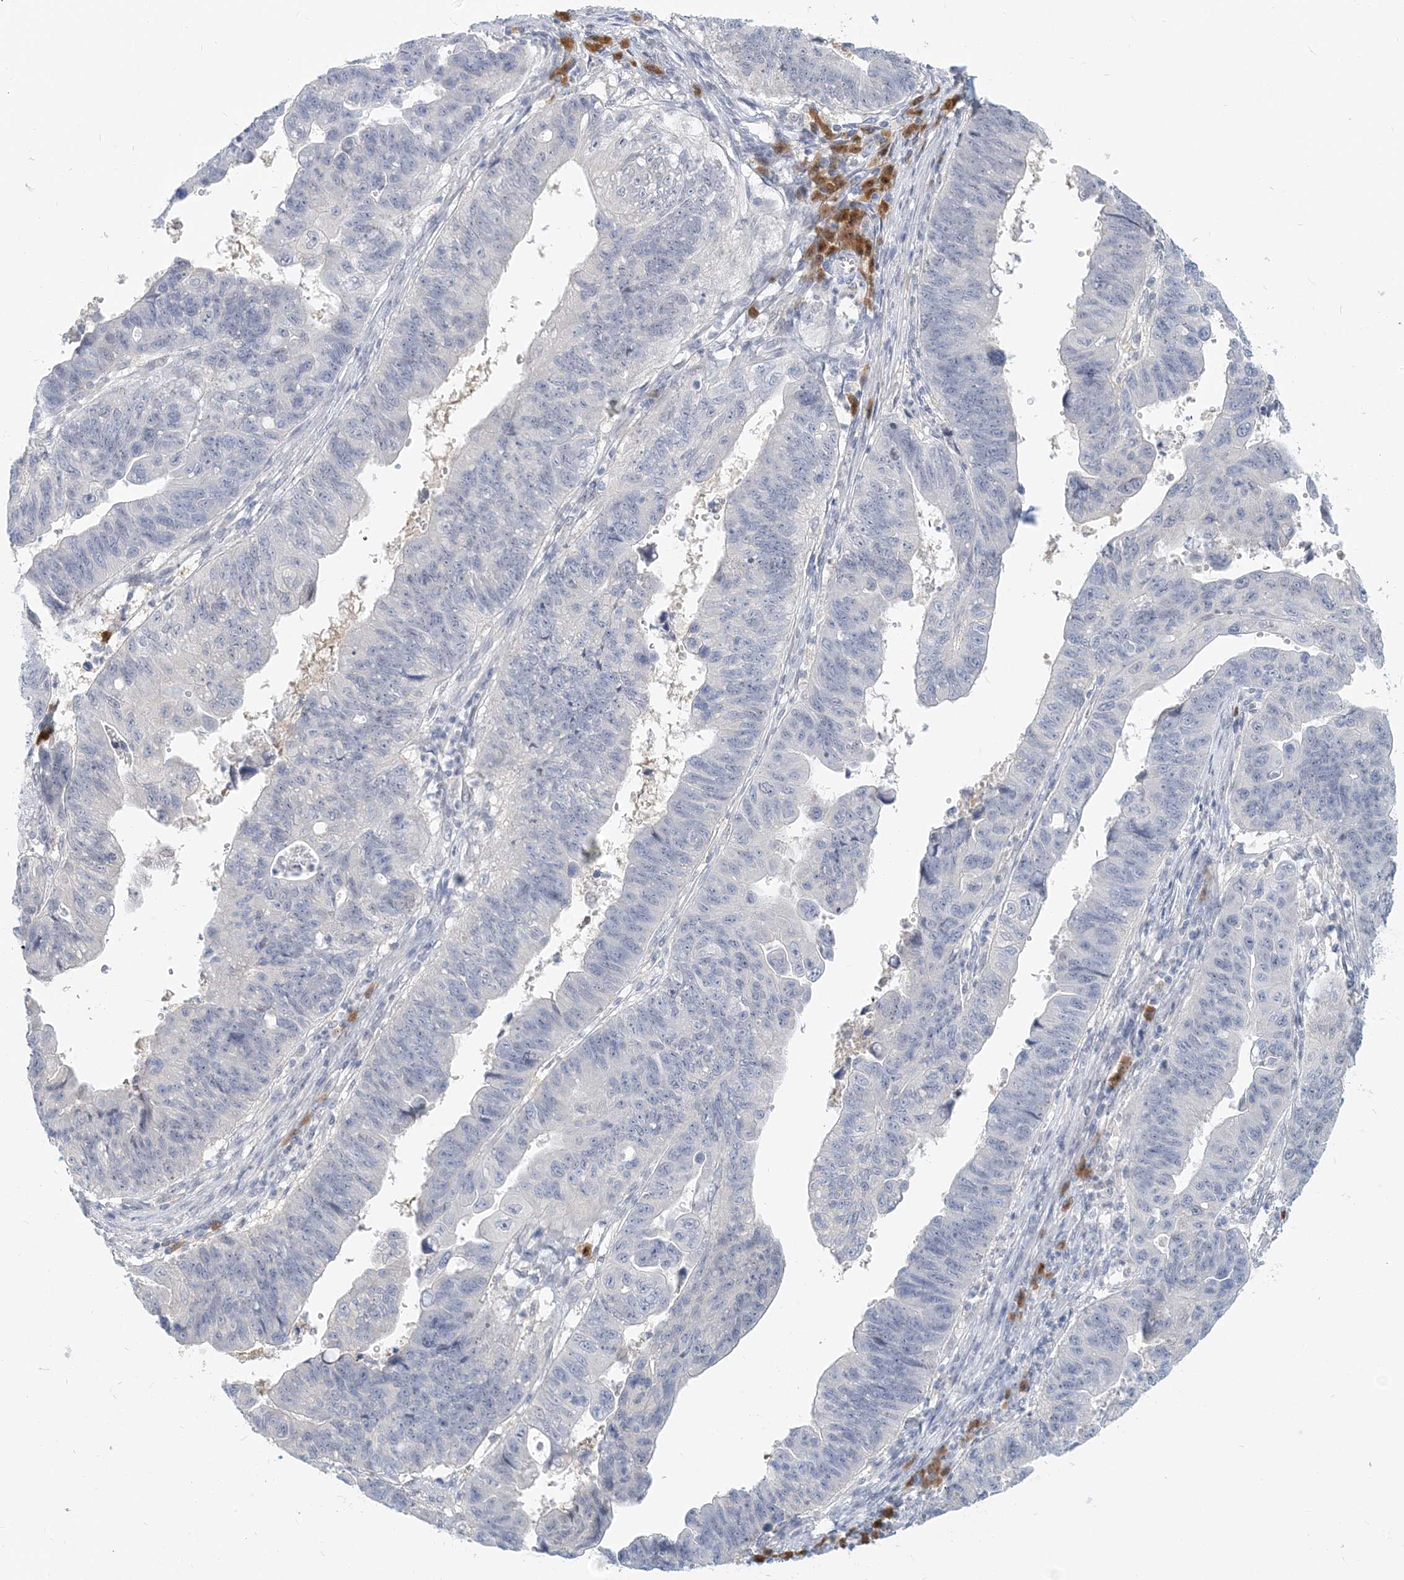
{"staining": {"intensity": "negative", "quantity": "none", "location": "none"}, "tissue": "stomach cancer", "cell_type": "Tumor cells", "image_type": "cancer", "snomed": [{"axis": "morphology", "description": "Adenocarcinoma, NOS"}, {"axis": "topography", "description": "Stomach"}], "caption": "Image shows no protein expression in tumor cells of adenocarcinoma (stomach) tissue. Nuclei are stained in blue.", "gene": "GMPPA", "patient": {"sex": "male", "age": 59}}